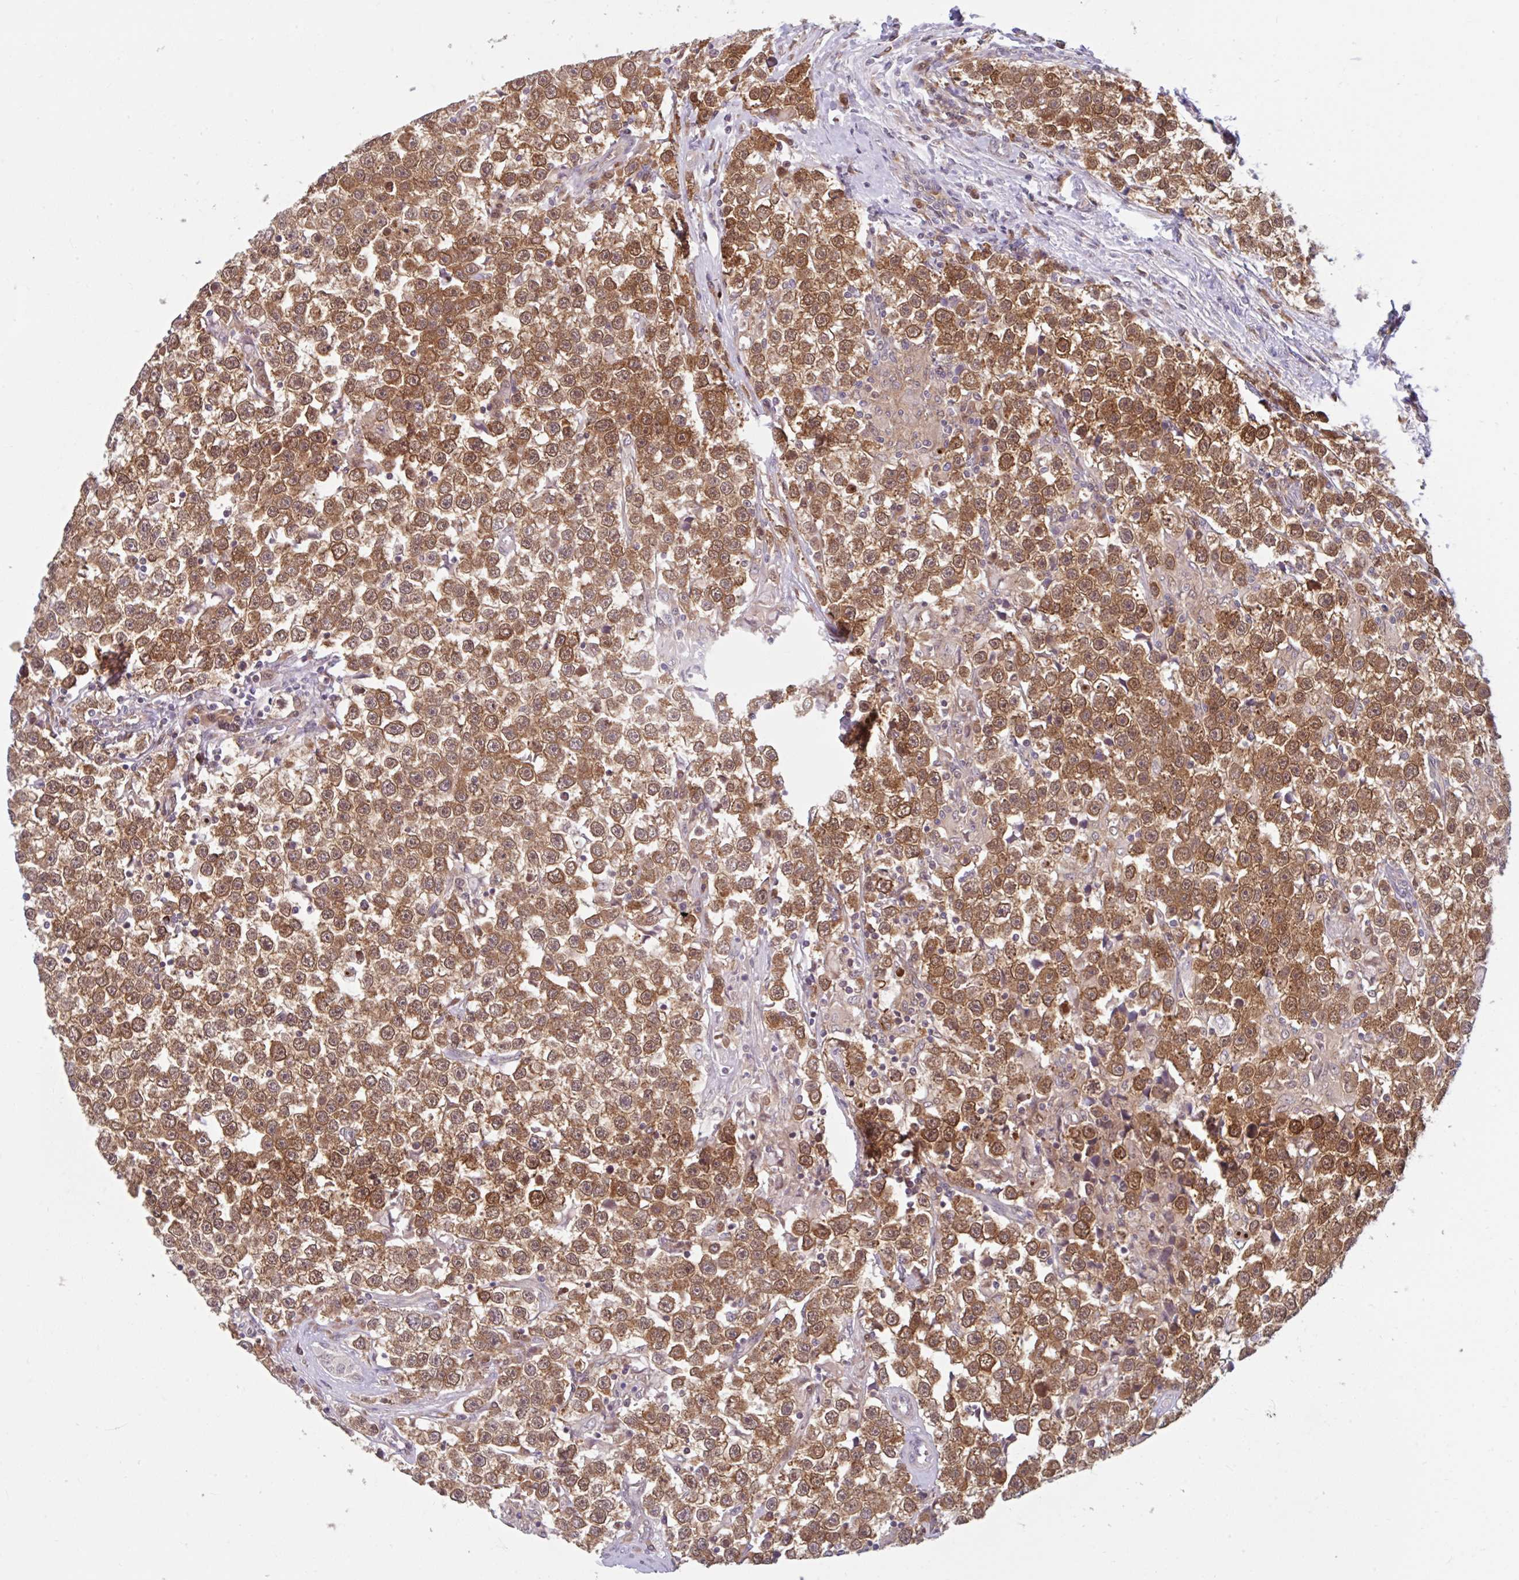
{"staining": {"intensity": "strong", "quantity": ">75%", "location": "cytoplasmic/membranous"}, "tissue": "testis cancer", "cell_type": "Tumor cells", "image_type": "cancer", "snomed": [{"axis": "morphology", "description": "Seminoma, NOS"}, {"axis": "topography", "description": "Testis"}], "caption": "Testis seminoma stained for a protein shows strong cytoplasmic/membranous positivity in tumor cells.", "gene": "HMBS", "patient": {"sex": "male", "age": 31}}